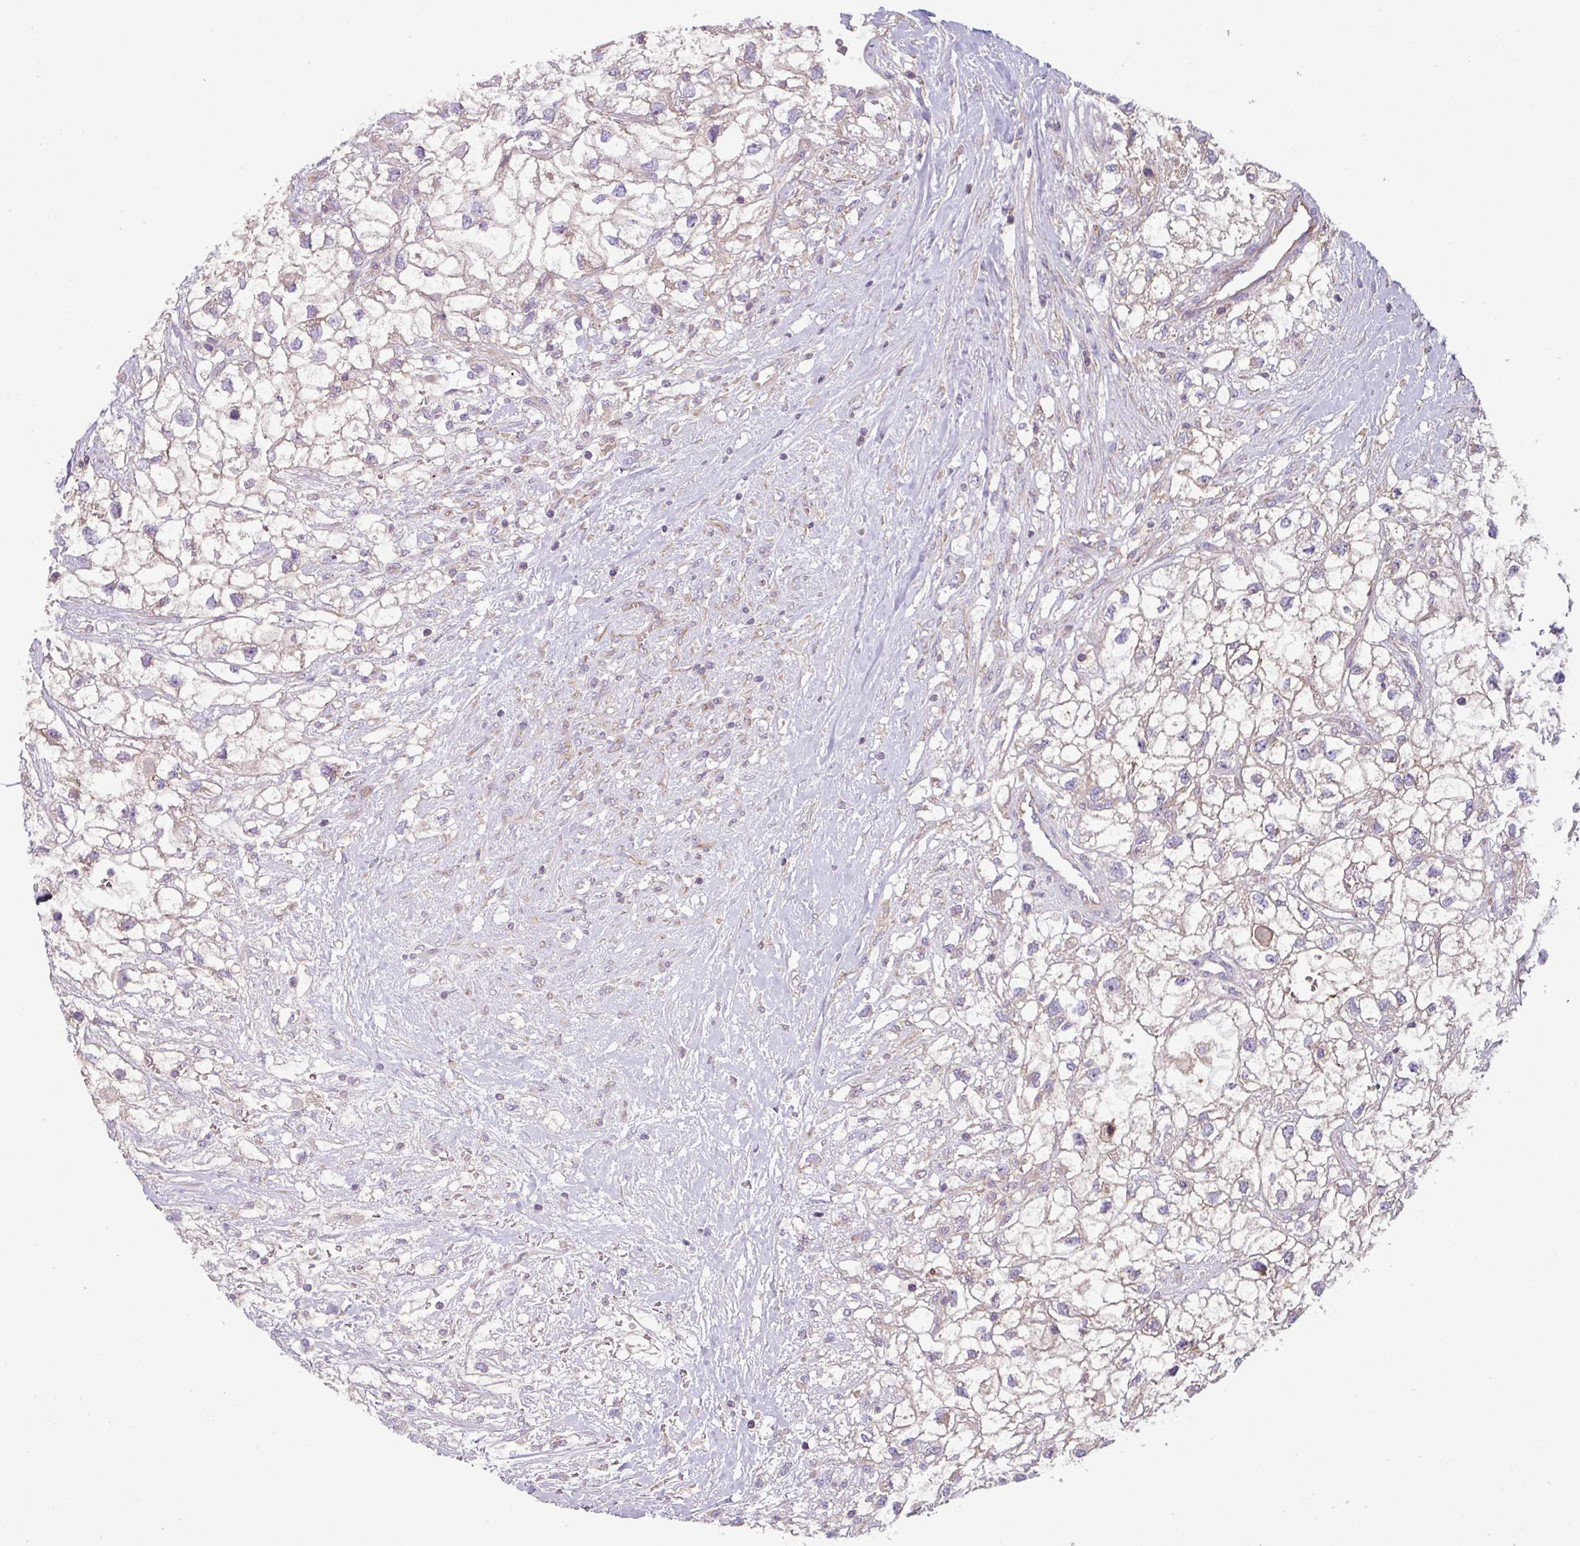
{"staining": {"intensity": "negative", "quantity": "none", "location": "none"}, "tissue": "renal cancer", "cell_type": "Tumor cells", "image_type": "cancer", "snomed": [{"axis": "morphology", "description": "Adenocarcinoma, NOS"}, {"axis": "topography", "description": "Kidney"}], "caption": "DAB immunohistochemical staining of human renal cancer (adenocarcinoma) demonstrates no significant positivity in tumor cells. (Stains: DAB IHC with hematoxylin counter stain, Microscopy: brightfield microscopy at high magnification).", "gene": "LRRC74B", "patient": {"sex": "male", "age": 59}}